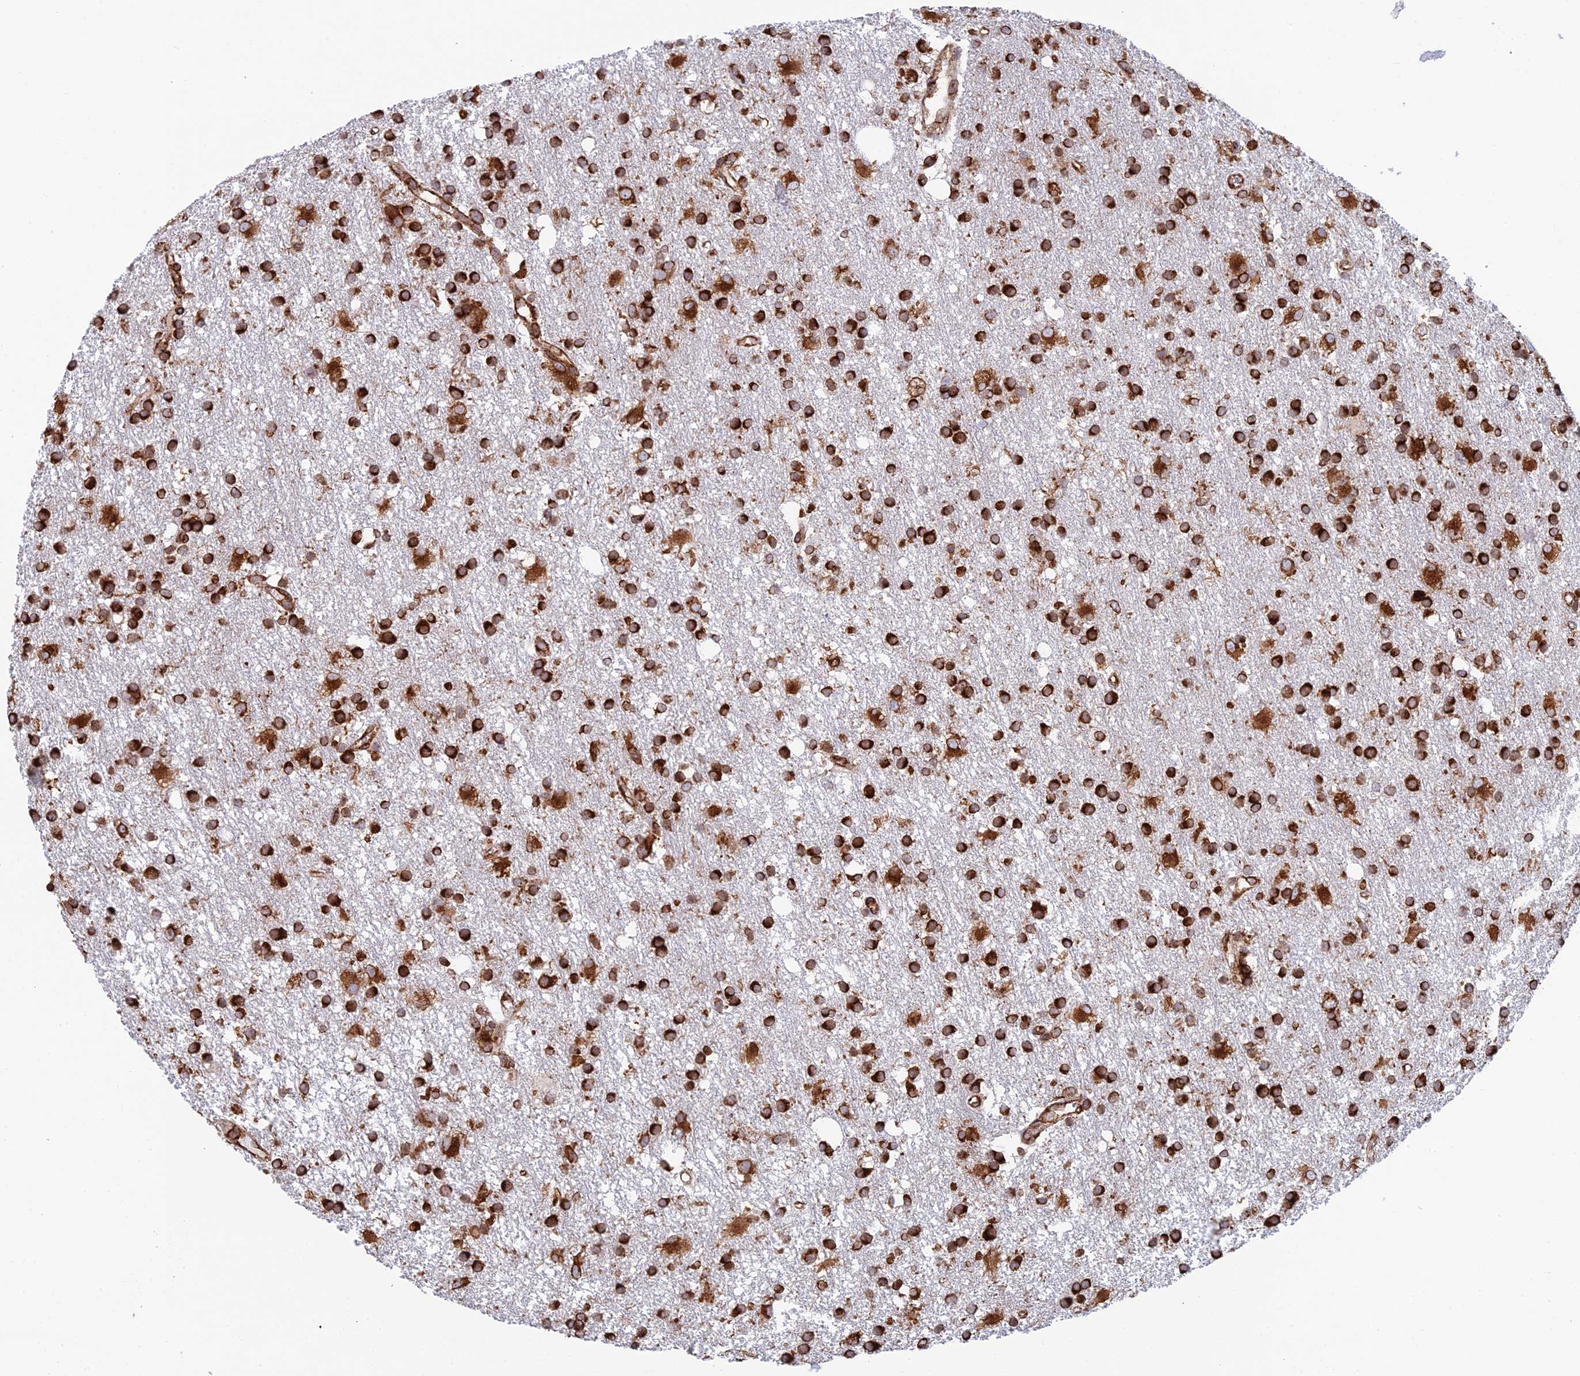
{"staining": {"intensity": "strong", "quantity": ">75%", "location": "cytoplasmic/membranous"}, "tissue": "glioma", "cell_type": "Tumor cells", "image_type": "cancer", "snomed": [{"axis": "morphology", "description": "Glioma, malignant, High grade"}, {"axis": "topography", "description": "Brain"}], "caption": "The image shows a brown stain indicating the presence of a protein in the cytoplasmic/membranous of tumor cells in glioma.", "gene": "CCDC69", "patient": {"sex": "male", "age": 77}}